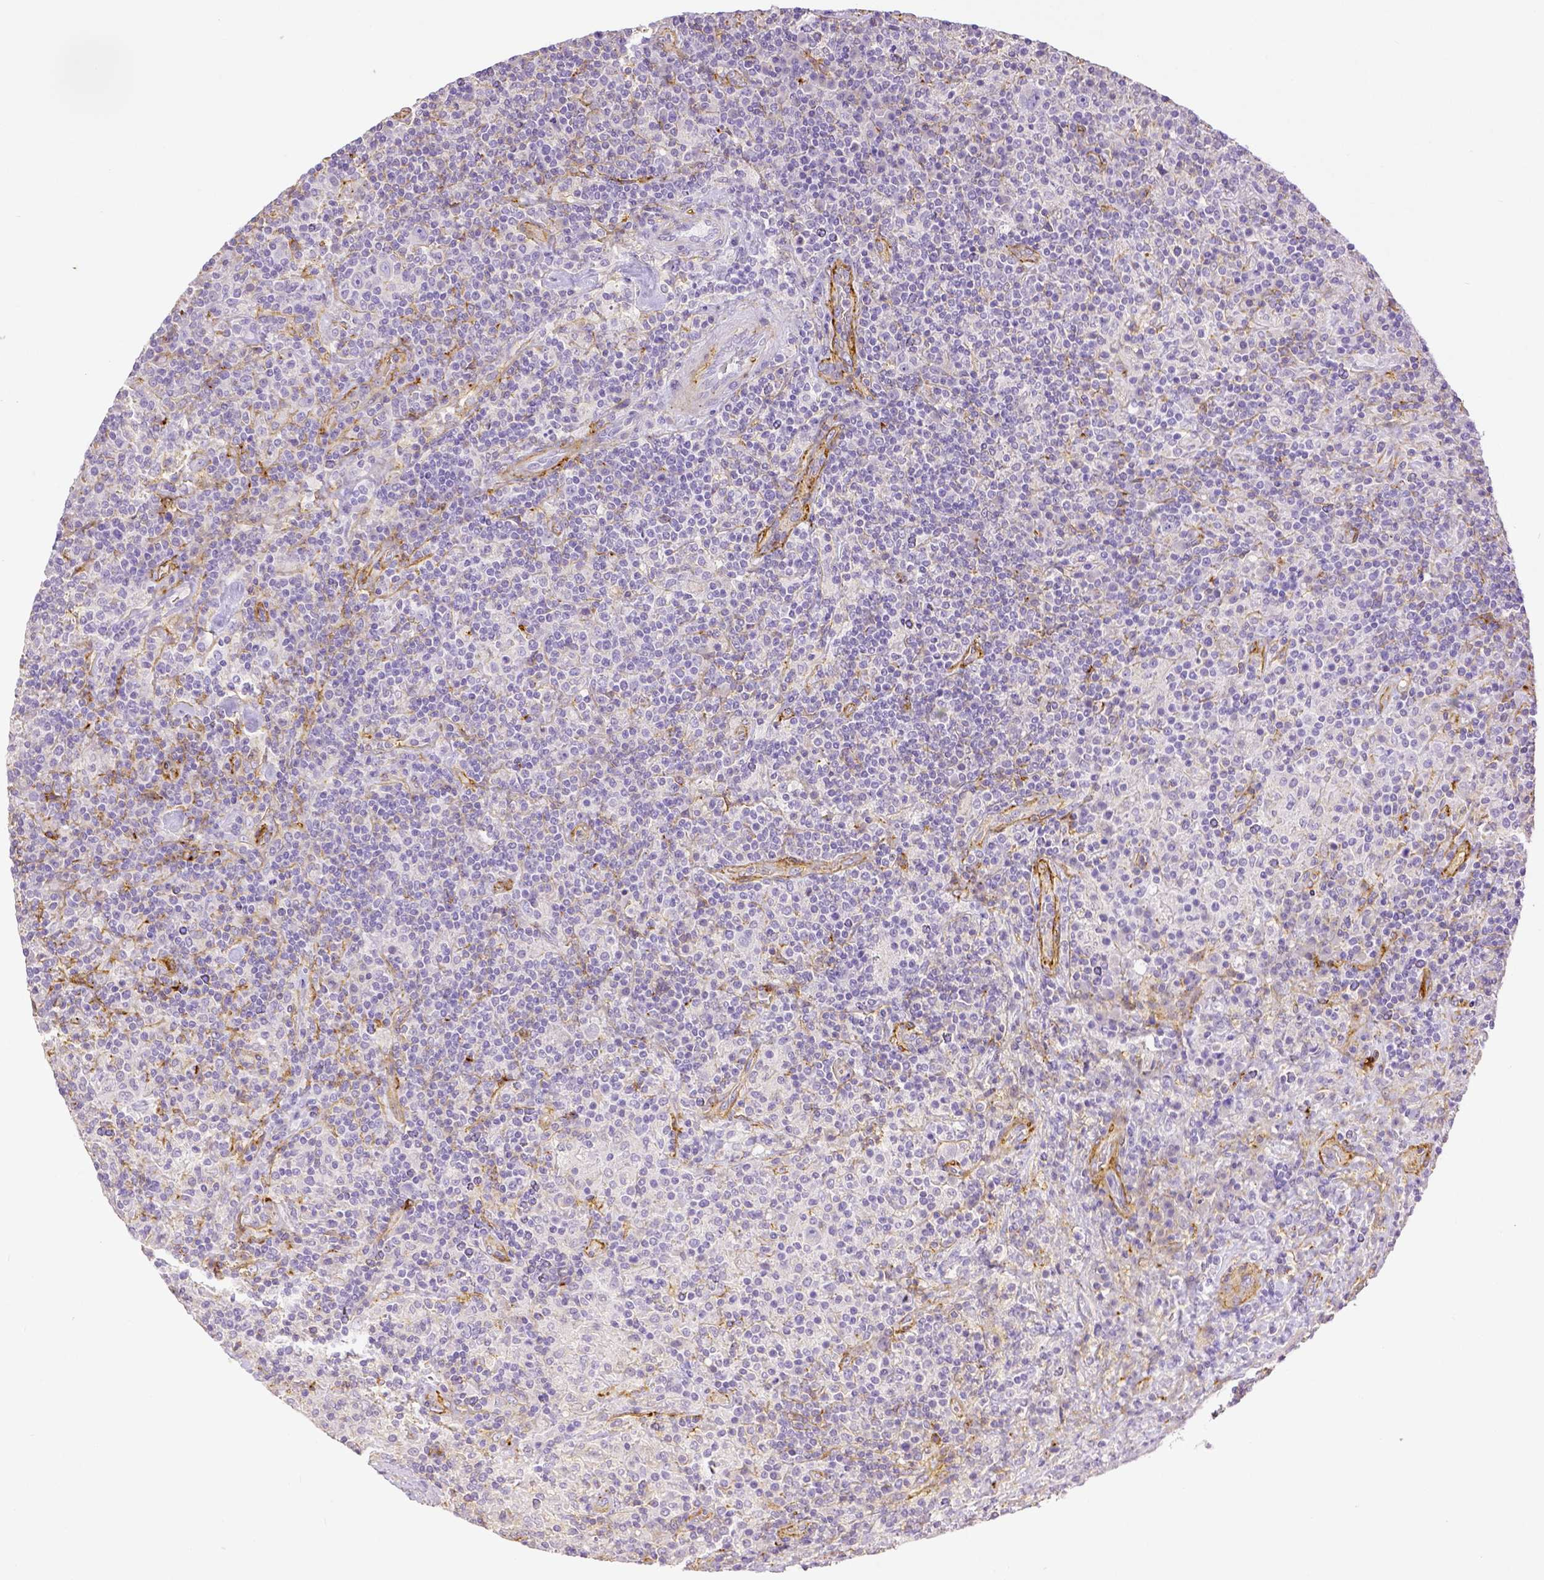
{"staining": {"intensity": "negative", "quantity": "none", "location": "none"}, "tissue": "lymphoma", "cell_type": "Tumor cells", "image_type": "cancer", "snomed": [{"axis": "morphology", "description": "Hodgkin's disease, NOS"}, {"axis": "topography", "description": "Lymph node"}], "caption": "IHC histopathology image of neoplastic tissue: human lymphoma stained with DAB (3,3'-diaminobenzidine) shows no significant protein expression in tumor cells.", "gene": "THY1", "patient": {"sex": "male", "age": 70}}